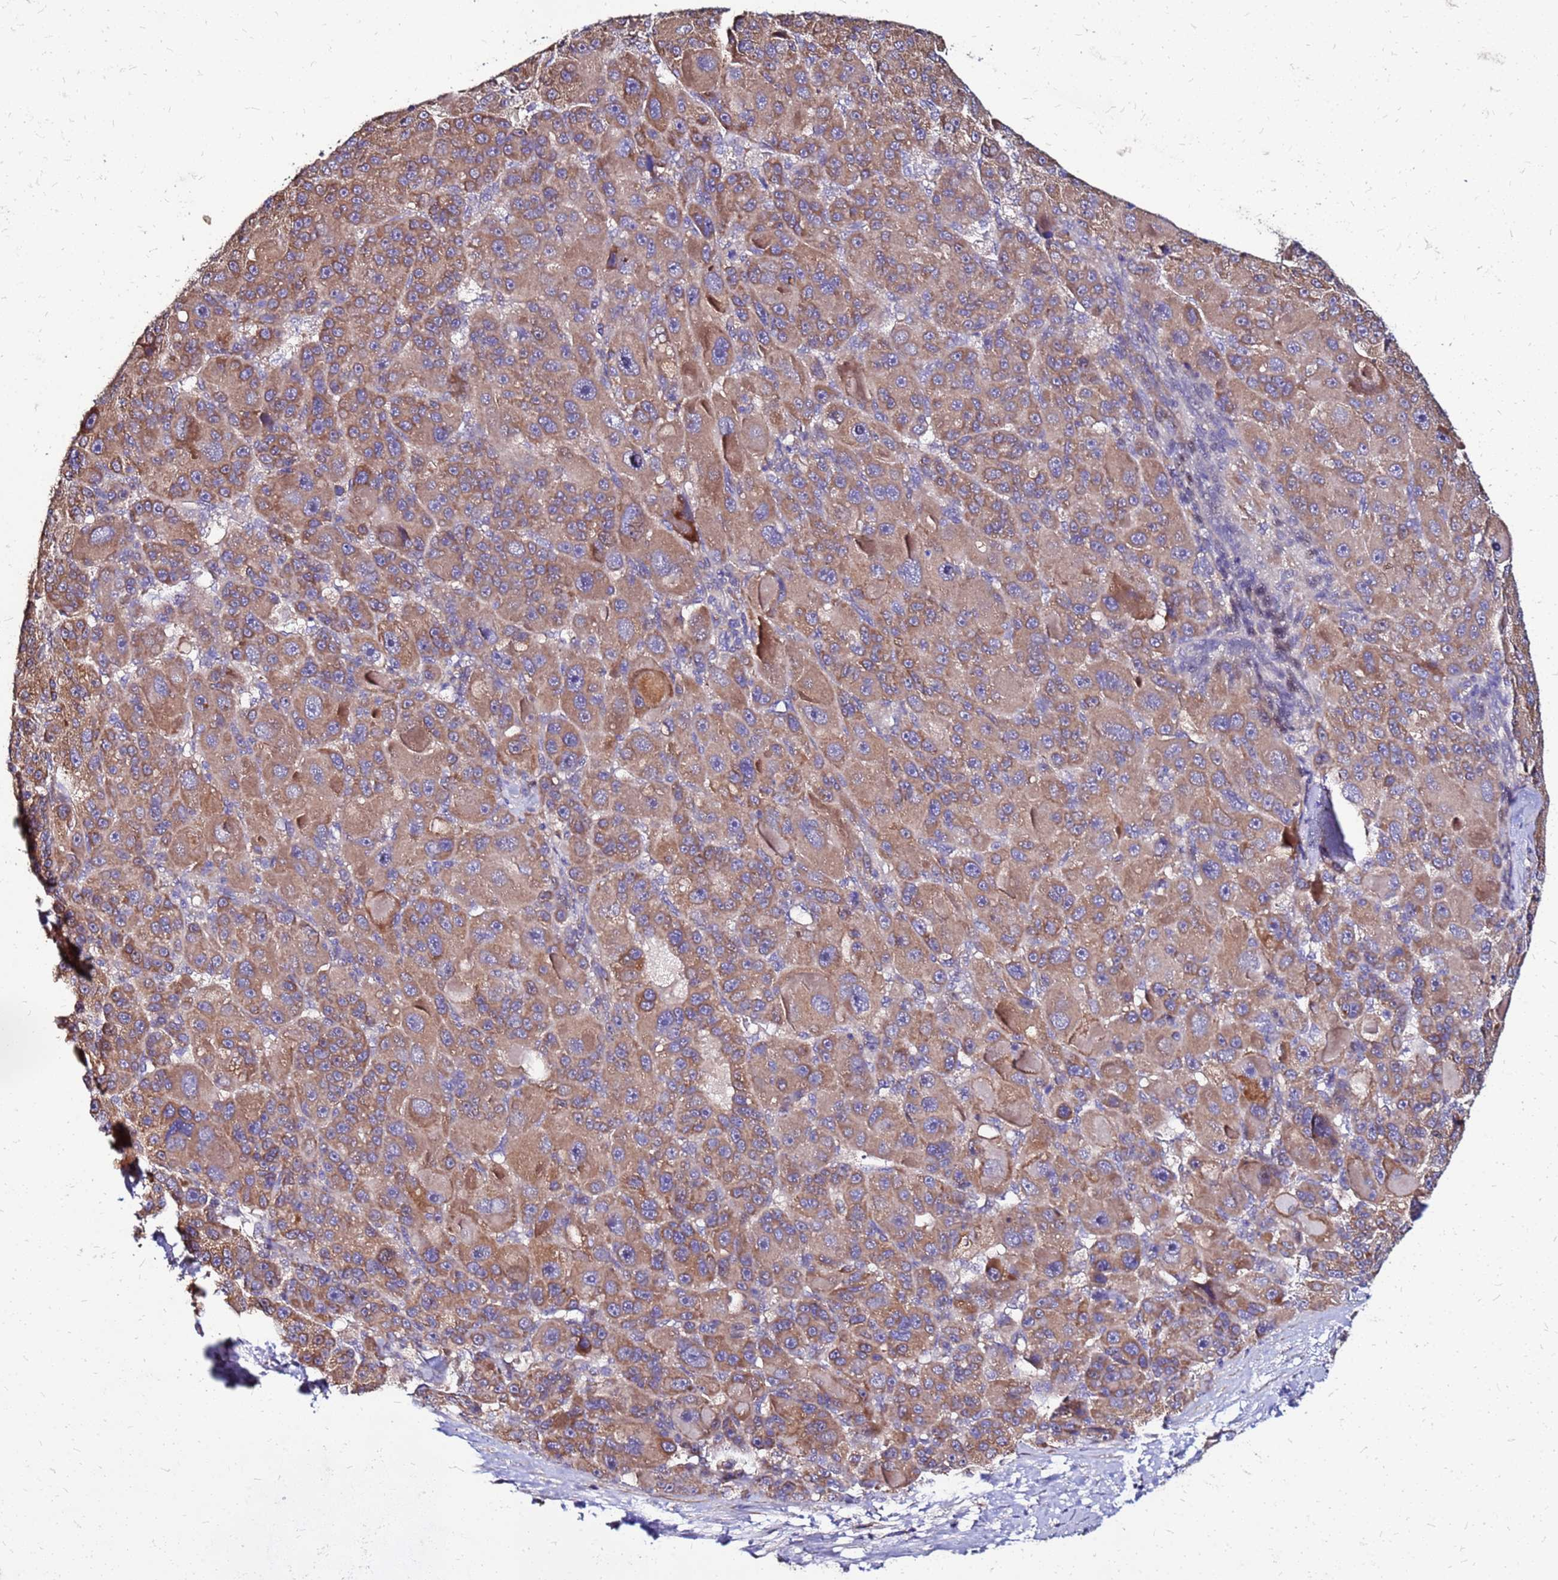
{"staining": {"intensity": "moderate", "quantity": ">75%", "location": "cytoplasmic/membranous"}, "tissue": "liver cancer", "cell_type": "Tumor cells", "image_type": "cancer", "snomed": [{"axis": "morphology", "description": "Carcinoma, Hepatocellular, NOS"}, {"axis": "topography", "description": "Liver"}], "caption": "High-power microscopy captured an immunohistochemistry (IHC) histopathology image of liver hepatocellular carcinoma, revealing moderate cytoplasmic/membranous expression in approximately >75% of tumor cells. (IHC, brightfield microscopy, high magnification).", "gene": "ARHGEF5", "patient": {"sex": "male", "age": 76}}